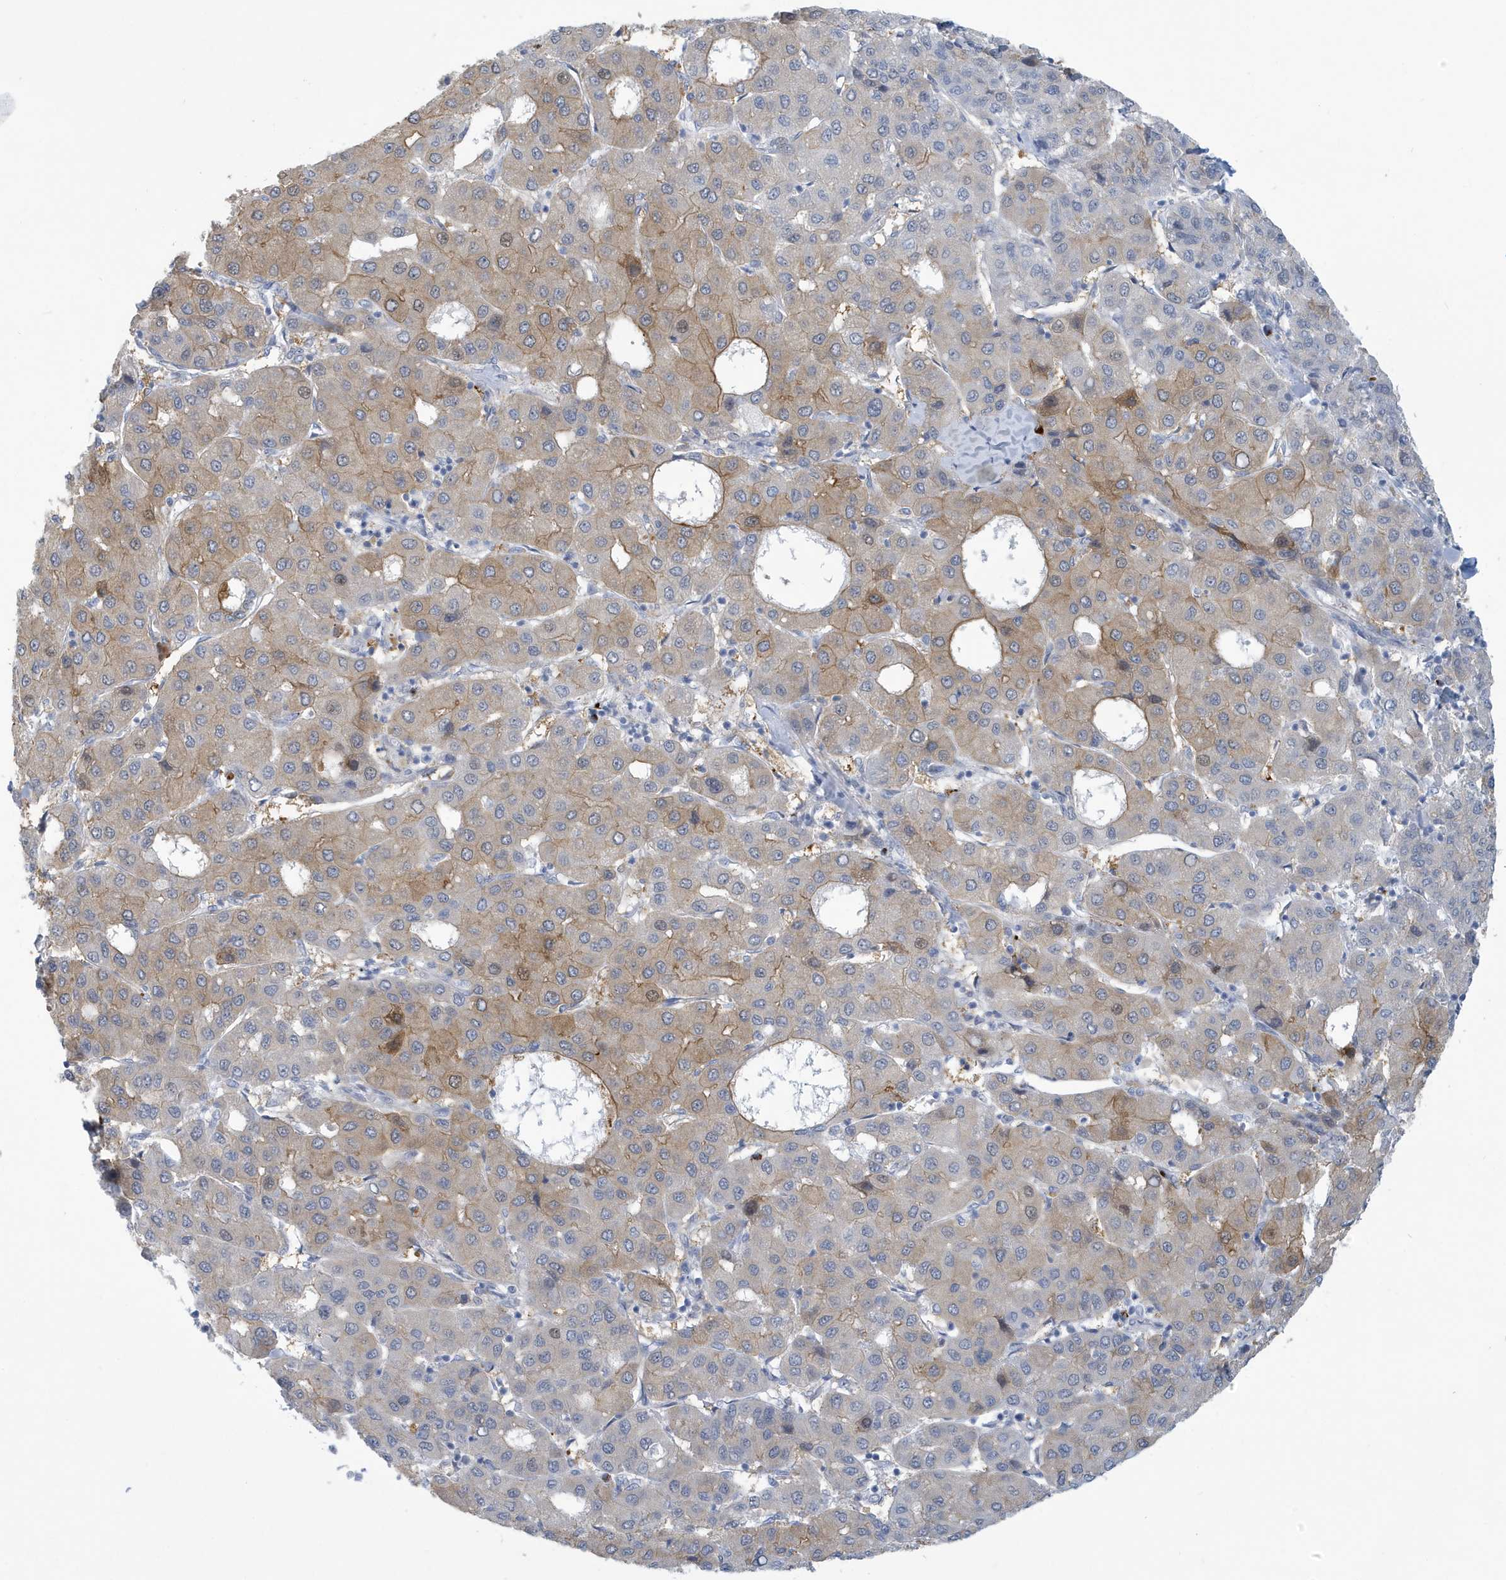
{"staining": {"intensity": "moderate", "quantity": "25%-75%", "location": "cytoplasmic/membranous"}, "tissue": "liver cancer", "cell_type": "Tumor cells", "image_type": "cancer", "snomed": [{"axis": "morphology", "description": "Carcinoma, Hepatocellular, NOS"}, {"axis": "topography", "description": "Liver"}], "caption": "Immunohistochemistry of liver hepatocellular carcinoma exhibits medium levels of moderate cytoplasmic/membranous expression in about 25%-75% of tumor cells.", "gene": "VTA1", "patient": {"sex": "male", "age": 65}}